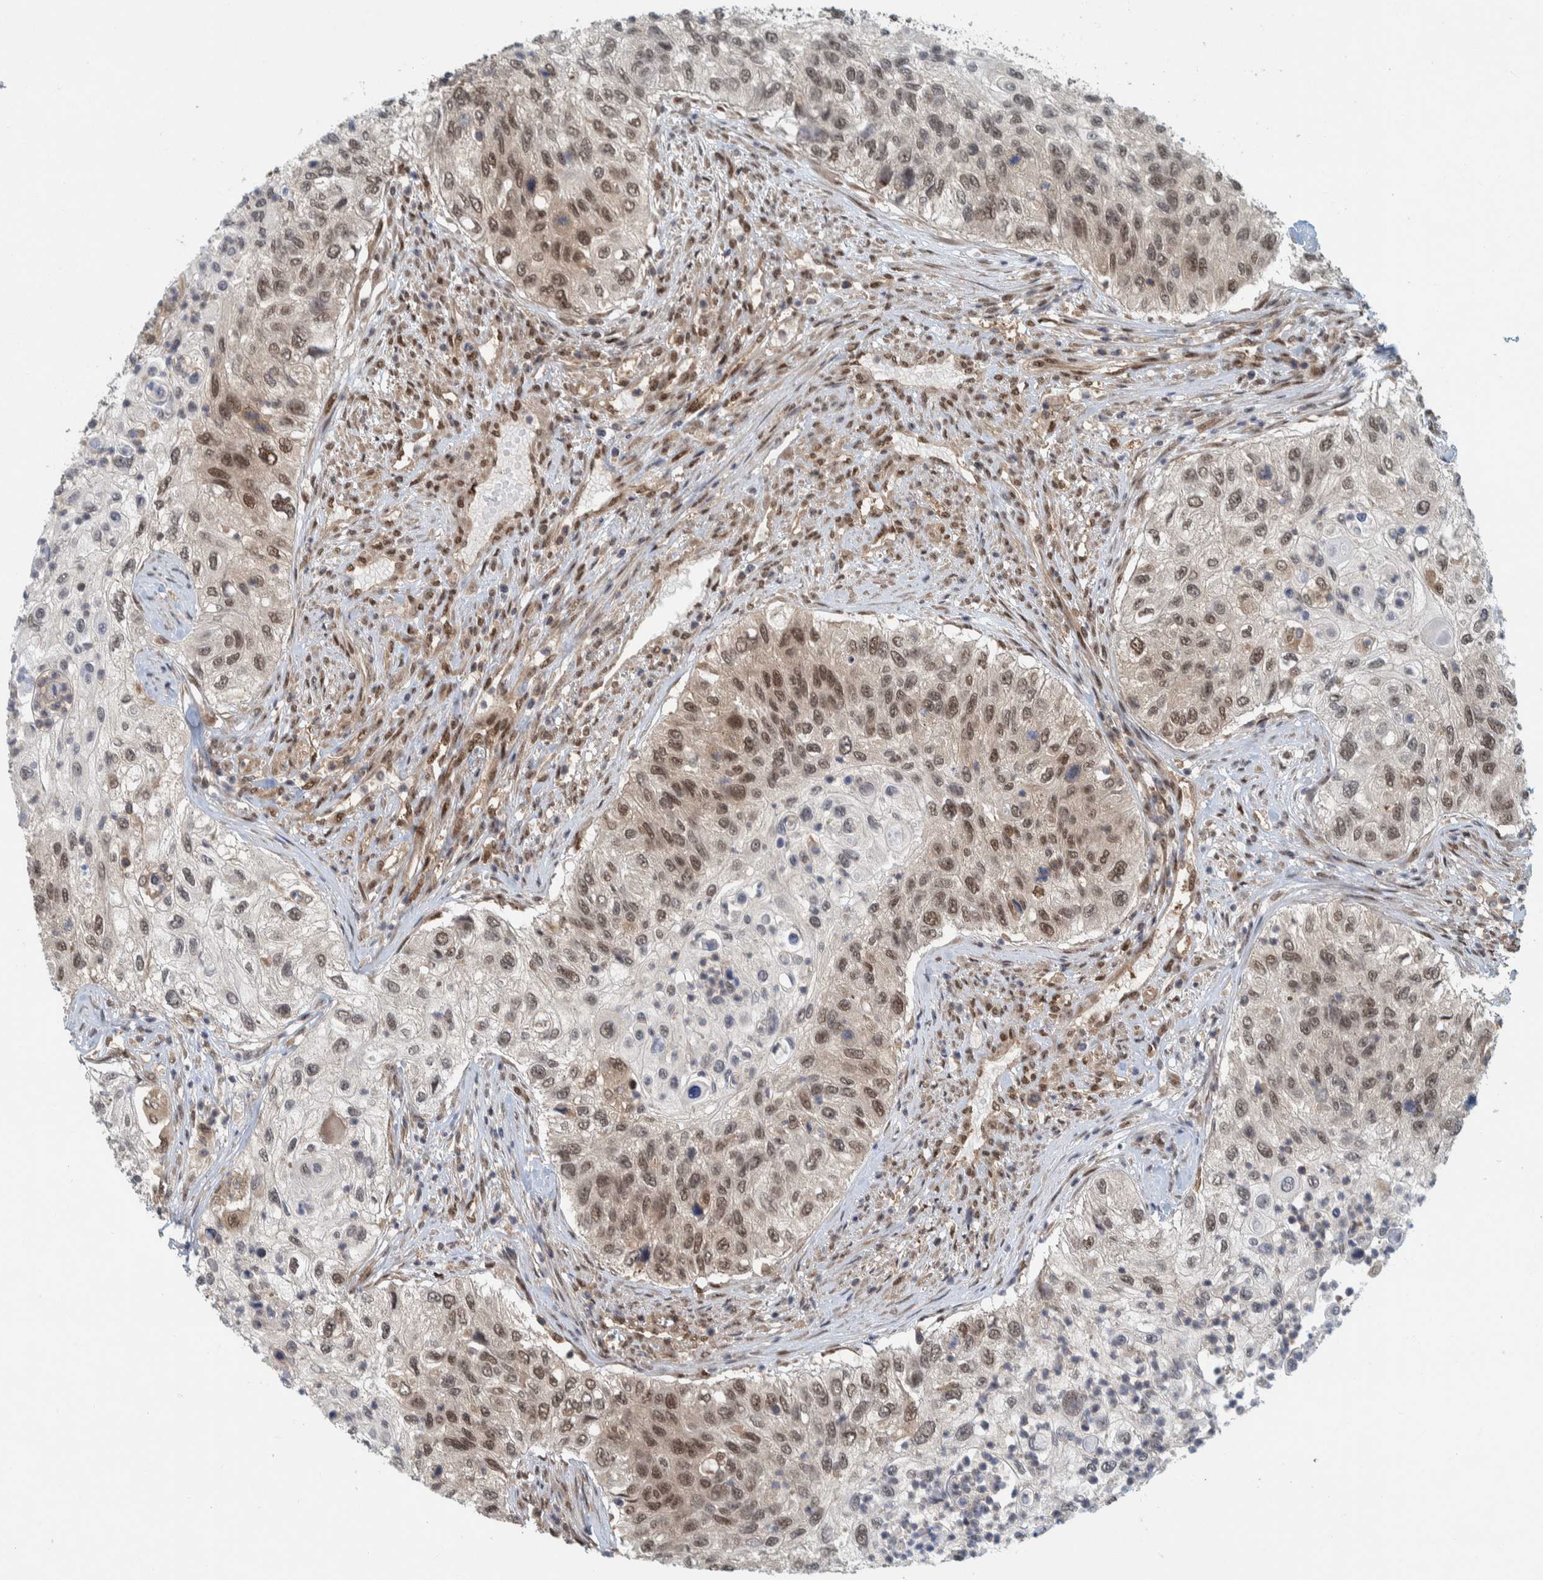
{"staining": {"intensity": "moderate", "quantity": "25%-75%", "location": "nuclear"}, "tissue": "urothelial cancer", "cell_type": "Tumor cells", "image_type": "cancer", "snomed": [{"axis": "morphology", "description": "Urothelial carcinoma, High grade"}, {"axis": "topography", "description": "Urinary bladder"}], "caption": "Urothelial cancer tissue demonstrates moderate nuclear expression in about 25%-75% of tumor cells", "gene": "COPS3", "patient": {"sex": "female", "age": 60}}